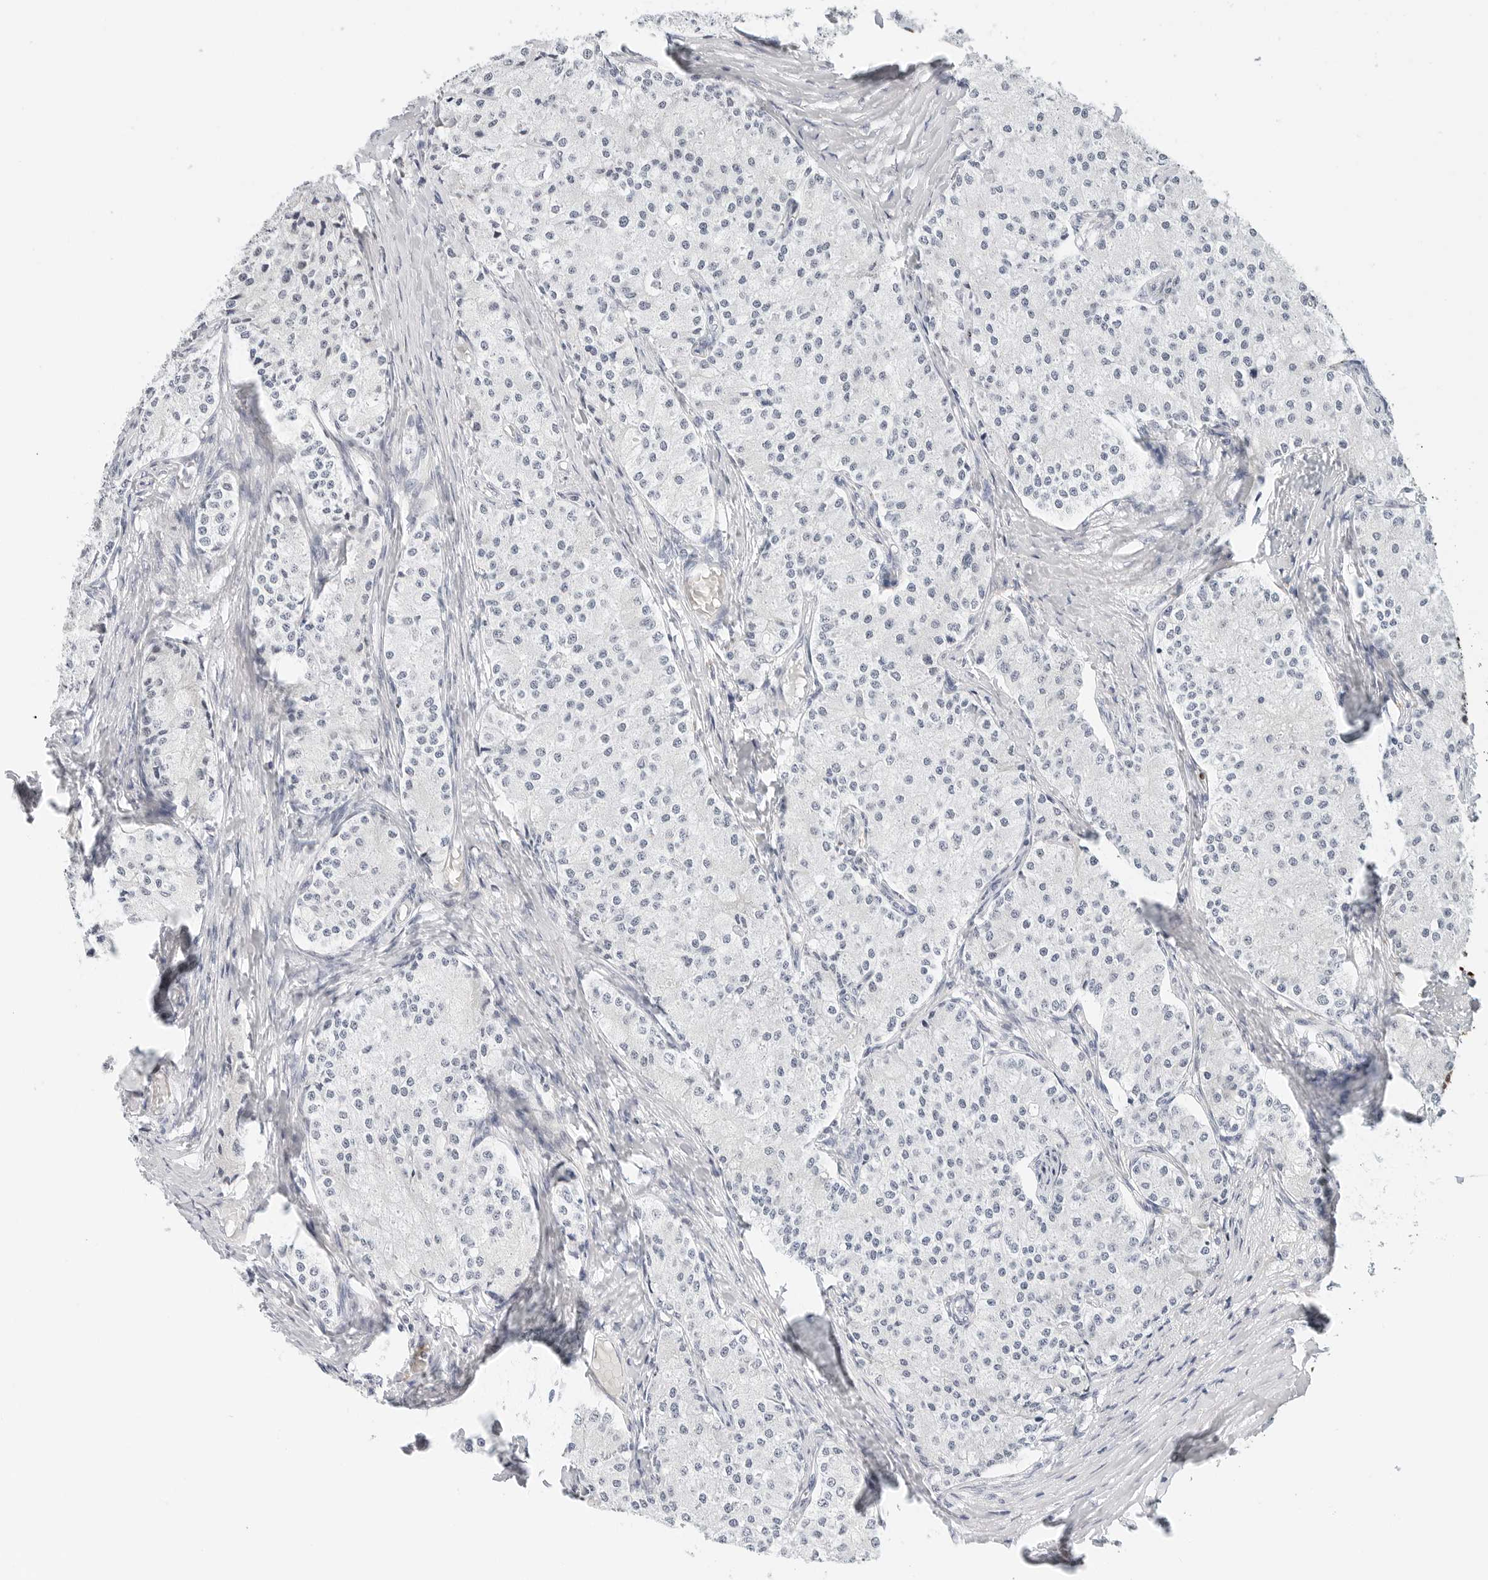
{"staining": {"intensity": "negative", "quantity": "none", "location": "none"}, "tissue": "carcinoid", "cell_type": "Tumor cells", "image_type": "cancer", "snomed": [{"axis": "morphology", "description": "Carcinoid, malignant, NOS"}, {"axis": "topography", "description": "Colon"}], "caption": "This is an IHC image of human carcinoid. There is no positivity in tumor cells.", "gene": "TSEN2", "patient": {"sex": "female", "age": 52}}